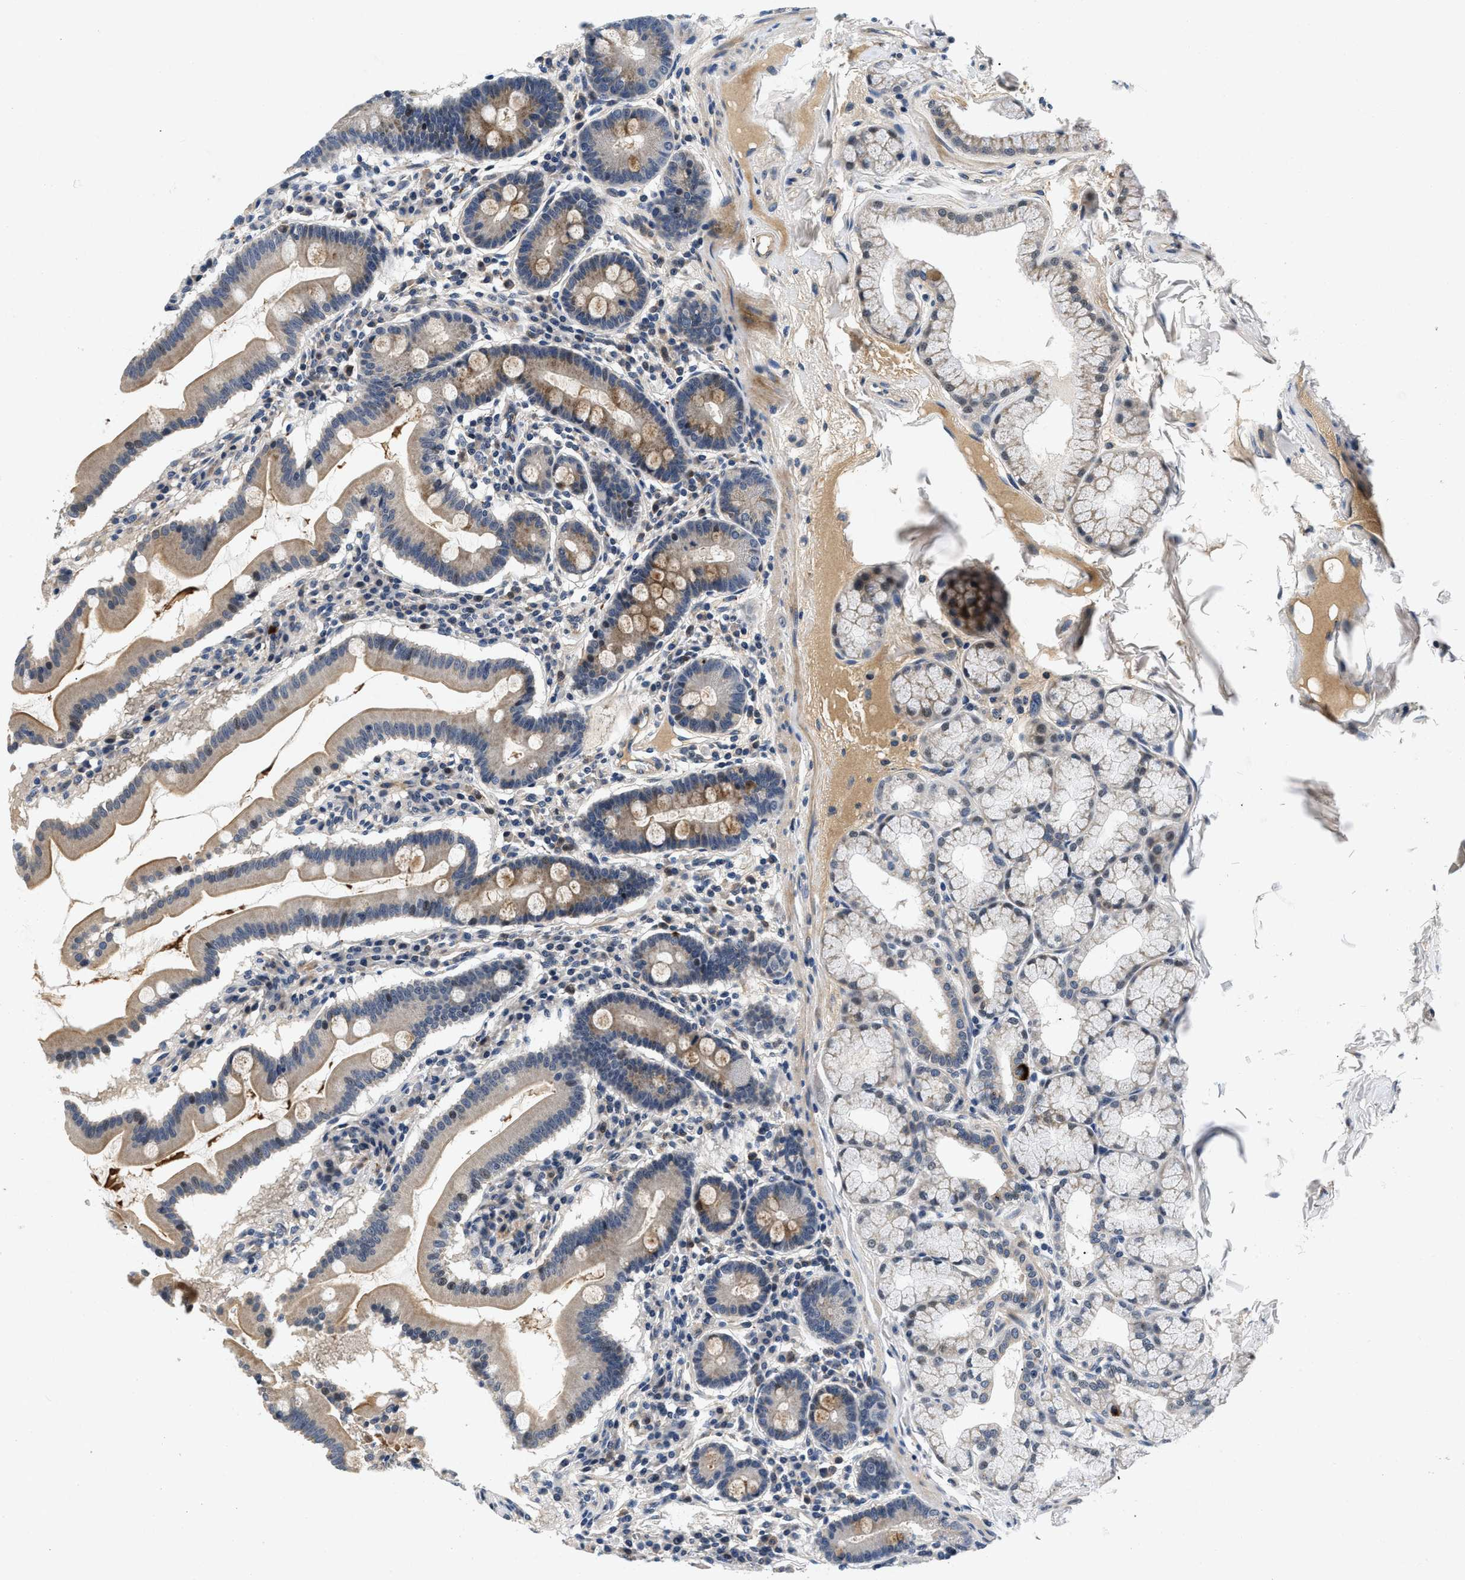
{"staining": {"intensity": "moderate", "quantity": ">75%", "location": "cytoplasmic/membranous"}, "tissue": "duodenum", "cell_type": "Glandular cells", "image_type": "normal", "snomed": [{"axis": "morphology", "description": "Normal tissue, NOS"}, {"axis": "topography", "description": "Duodenum"}], "caption": "Approximately >75% of glandular cells in benign duodenum show moderate cytoplasmic/membranous protein positivity as visualized by brown immunohistochemical staining.", "gene": "PDP1", "patient": {"sex": "male", "age": 50}}